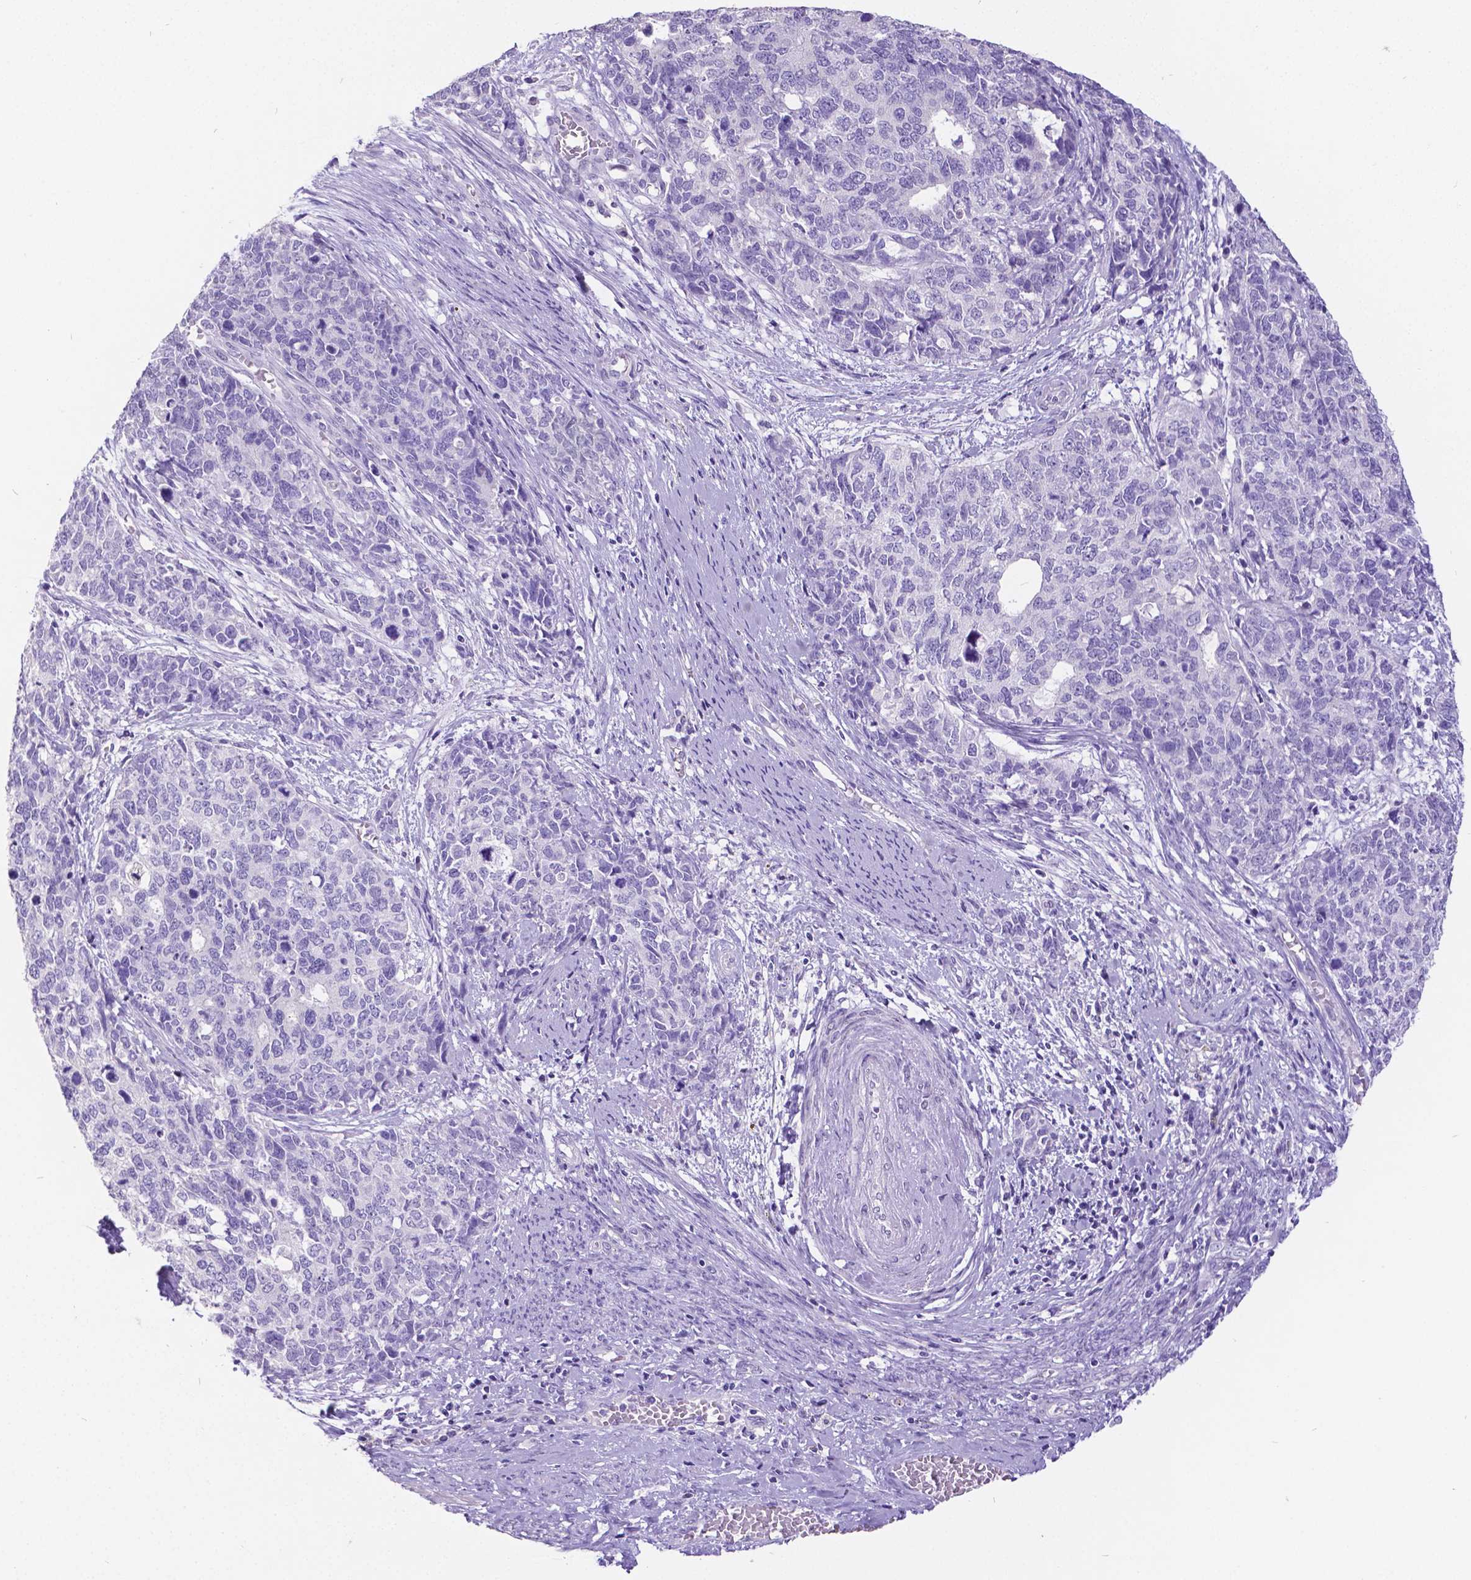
{"staining": {"intensity": "negative", "quantity": "none", "location": "none"}, "tissue": "cervical cancer", "cell_type": "Tumor cells", "image_type": "cancer", "snomed": [{"axis": "morphology", "description": "Squamous cell carcinoma, NOS"}, {"axis": "topography", "description": "Cervix"}], "caption": "Tumor cells are negative for brown protein staining in cervical squamous cell carcinoma. (DAB immunohistochemistry (IHC), high magnification).", "gene": "SATB2", "patient": {"sex": "female", "age": 63}}